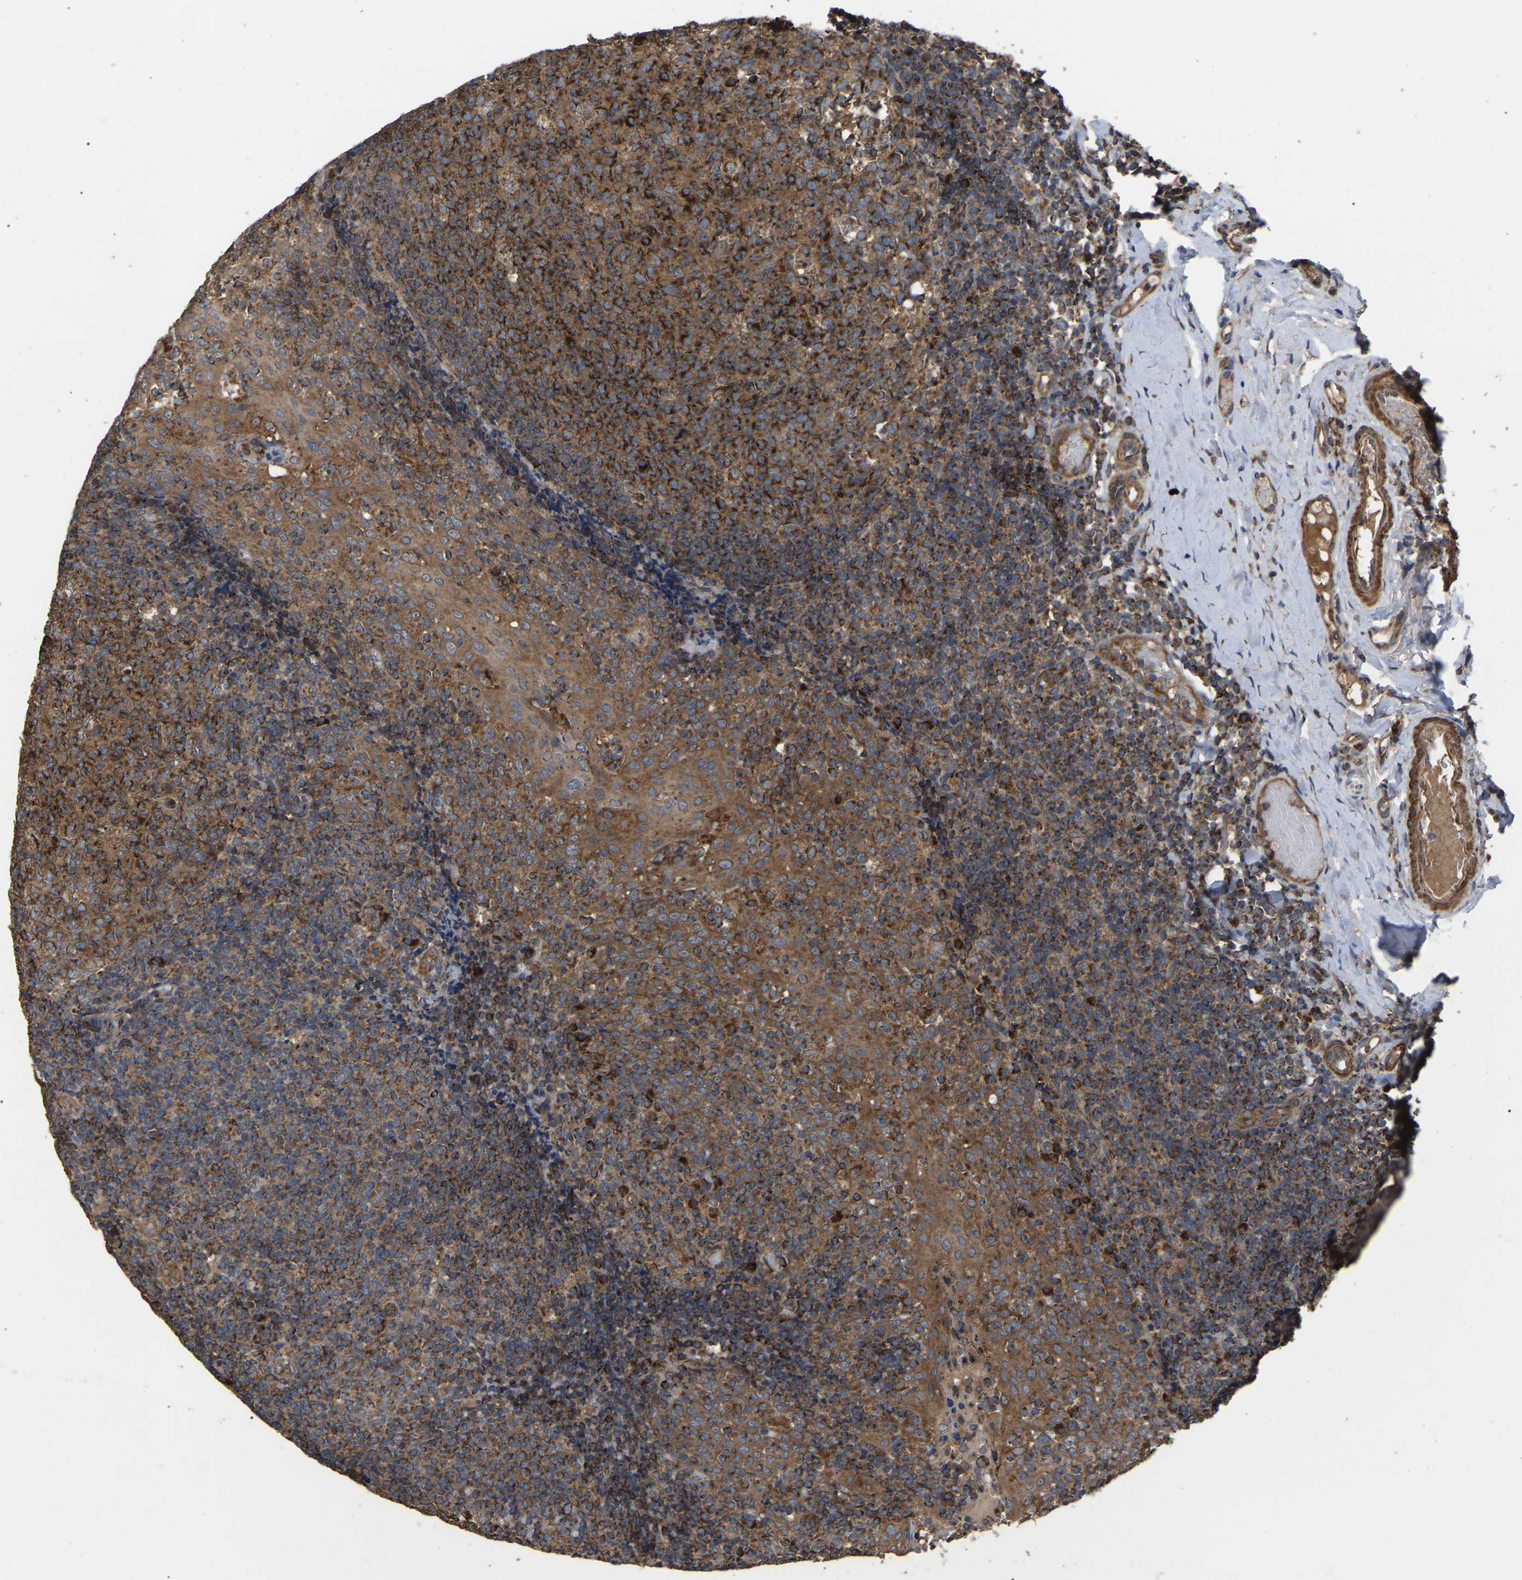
{"staining": {"intensity": "strong", "quantity": "25%-75%", "location": "cytoplasmic/membranous"}, "tissue": "tonsil", "cell_type": "Germinal center cells", "image_type": "normal", "snomed": [{"axis": "morphology", "description": "Normal tissue, NOS"}, {"axis": "topography", "description": "Tonsil"}], "caption": "Germinal center cells display strong cytoplasmic/membranous expression in about 25%-75% of cells in normal tonsil.", "gene": "GCC1", "patient": {"sex": "female", "age": 19}}